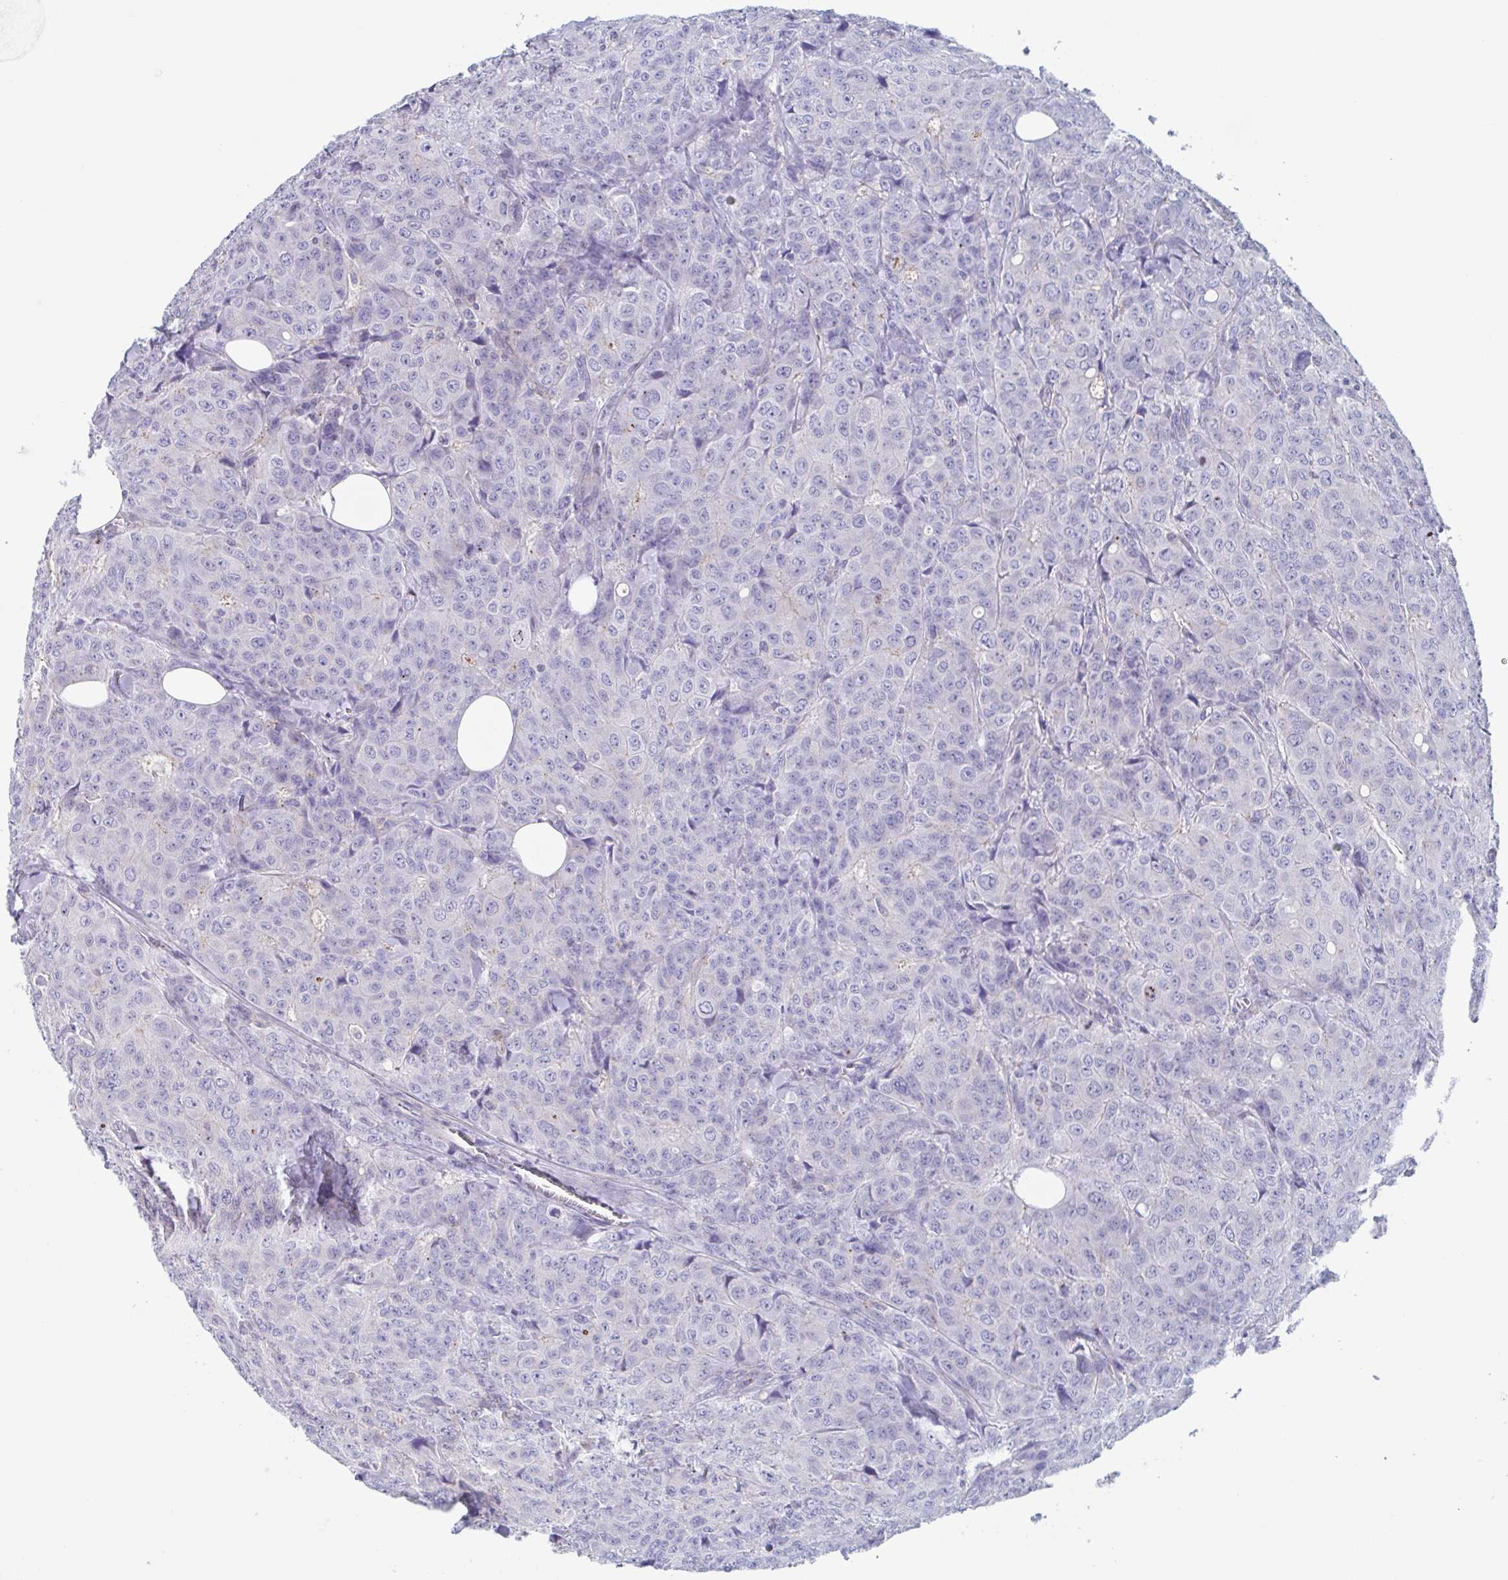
{"staining": {"intensity": "negative", "quantity": "none", "location": "none"}, "tissue": "breast cancer", "cell_type": "Tumor cells", "image_type": "cancer", "snomed": [{"axis": "morphology", "description": "Duct carcinoma"}, {"axis": "topography", "description": "Breast"}], "caption": "Protein analysis of breast intraductal carcinoma shows no significant expression in tumor cells.", "gene": "CHMP5", "patient": {"sex": "female", "age": 43}}